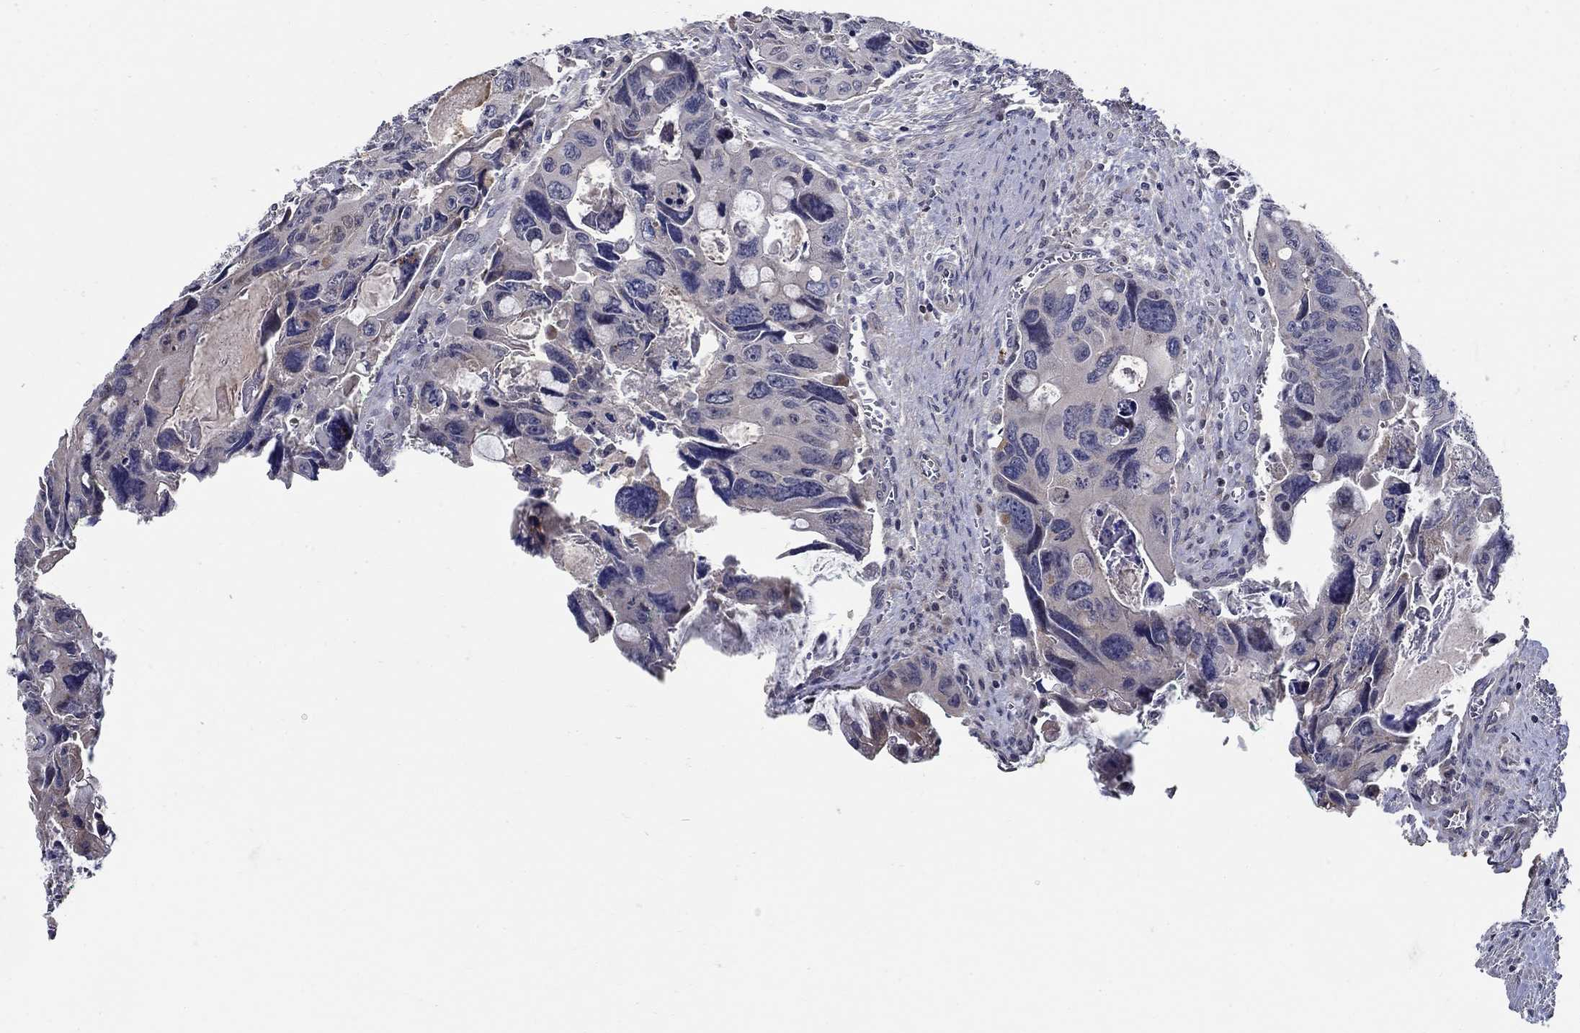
{"staining": {"intensity": "negative", "quantity": "none", "location": "none"}, "tissue": "colorectal cancer", "cell_type": "Tumor cells", "image_type": "cancer", "snomed": [{"axis": "morphology", "description": "Adenocarcinoma, NOS"}, {"axis": "topography", "description": "Rectum"}], "caption": "Adenocarcinoma (colorectal) was stained to show a protein in brown. There is no significant positivity in tumor cells.", "gene": "C16orf46", "patient": {"sex": "male", "age": 62}}